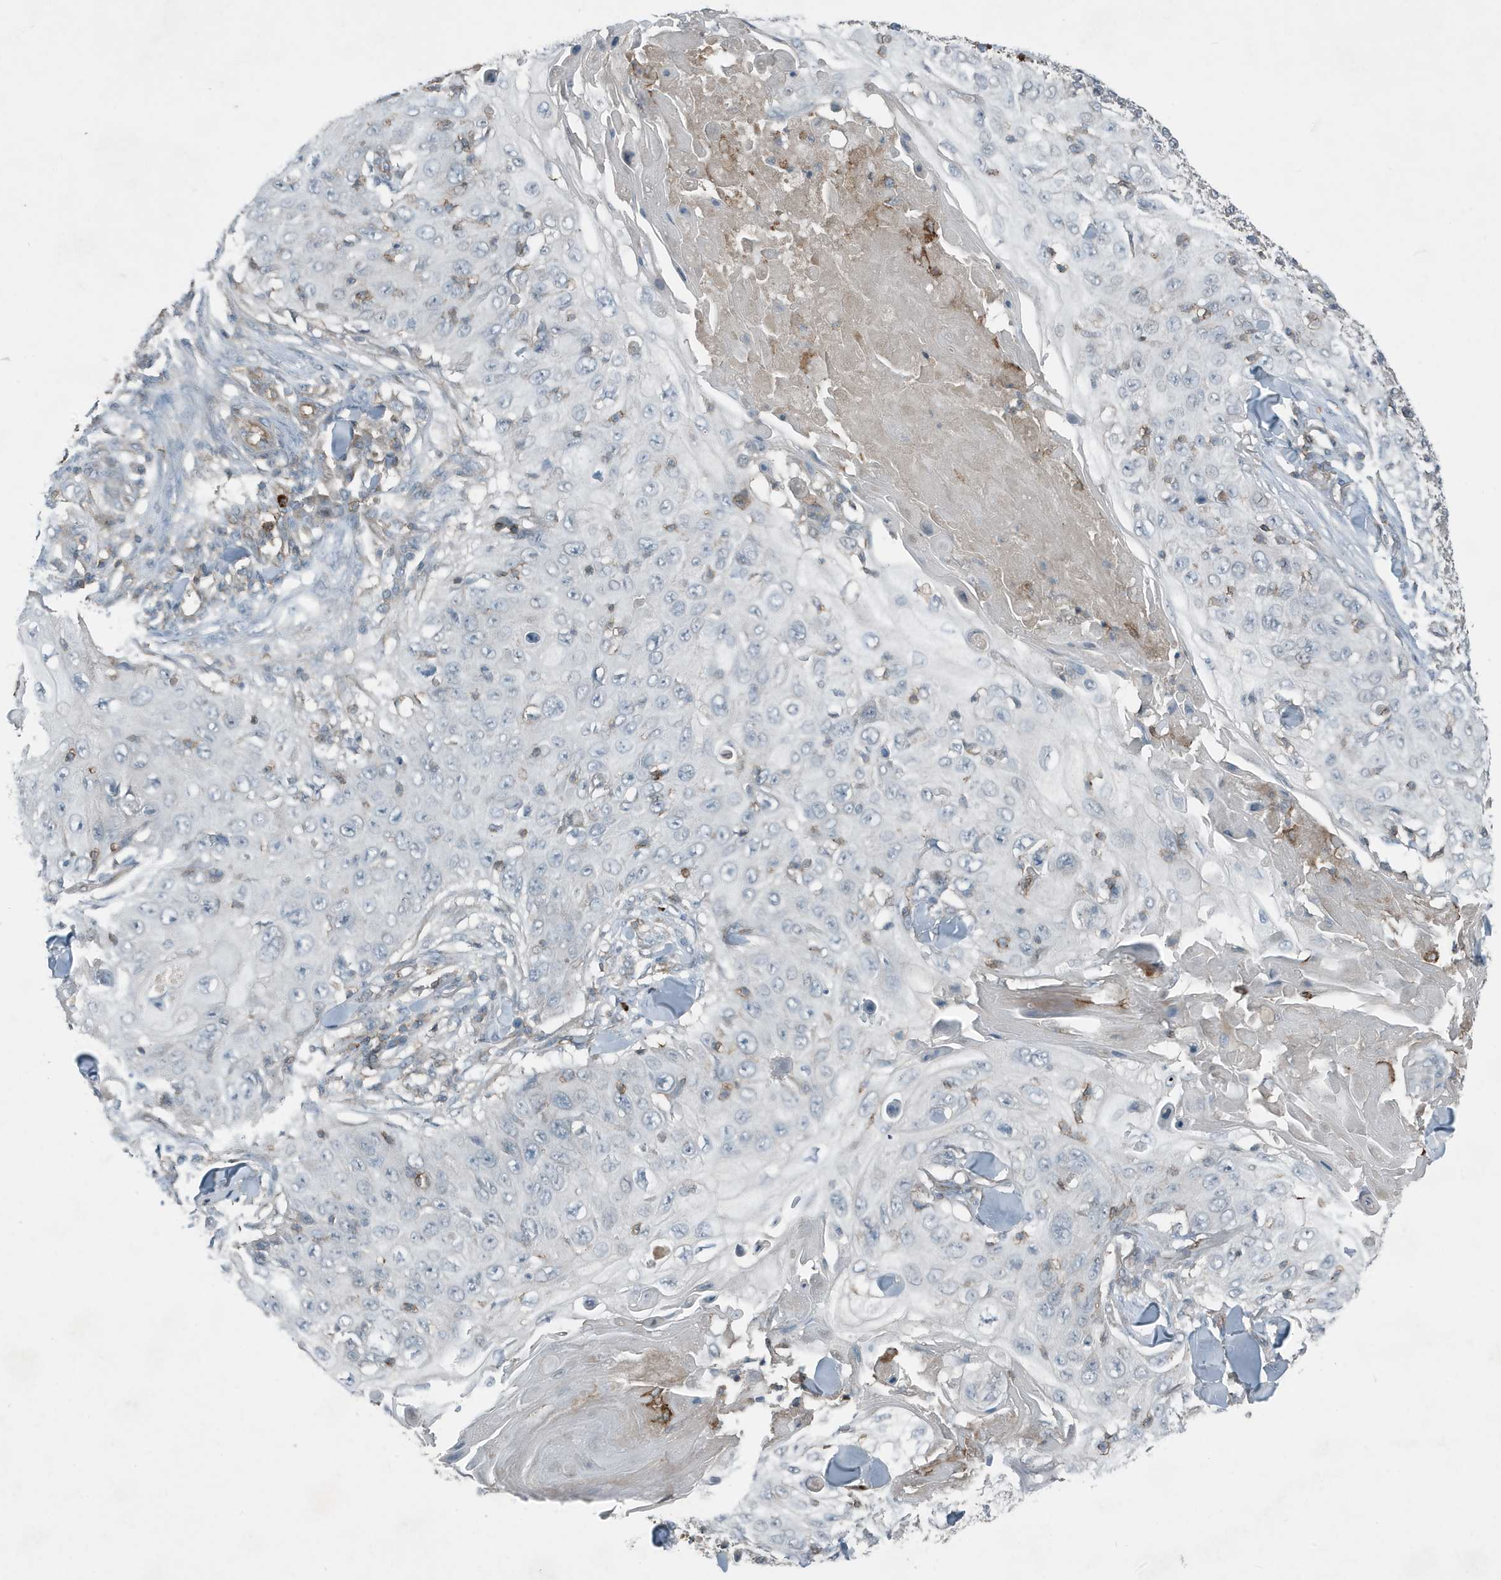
{"staining": {"intensity": "negative", "quantity": "none", "location": "none"}, "tissue": "skin cancer", "cell_type": "Tumor cells", "image_type": "cancer", "snomed": [{"axis": "morphology", "description": "Squamous cell carcinoma, NOS"}, {"axis": "topography", "description": "Skin"}], "caption": "IHC photomicrograph of skin cancer stained for a protein (brown), which exhibits no positivity in tumor cells.", "gene": "DAPP1", "patient": {"sex": "male", "age": 86}}